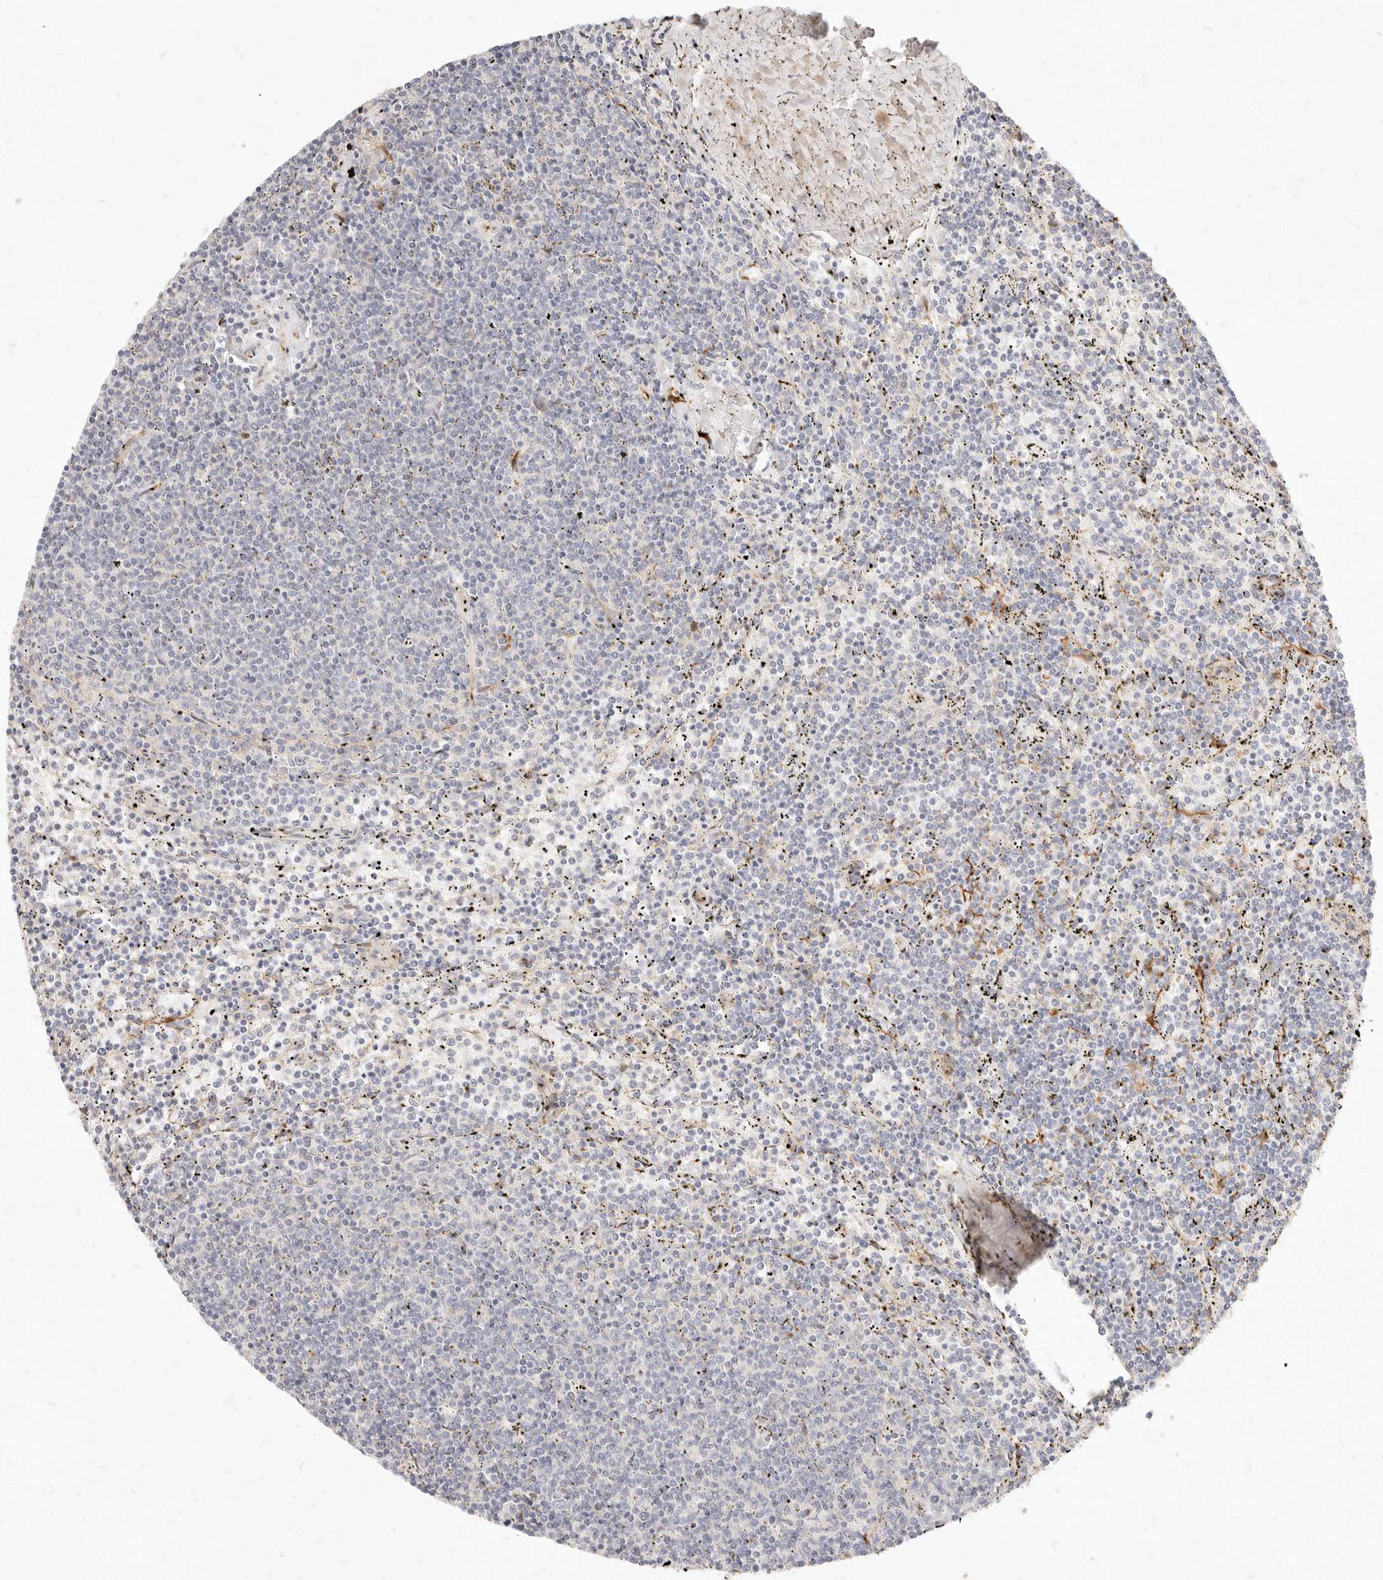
{"staining": {"intensity": "negative", "quantity": "none", "location": "none"}, "tissue": "lymphoma", "cell_type": "Tumor cells", "image_type": "cancer", "snomed": [{"axis": "morphology", "description": "Malignant lymphoma, non-Hodgkin's type, Low grade"}, {"axis": "topography", "description": "Spleen"}], "caption": "An IHC micrograph of malignant lymphoma, non-Hodgkin's type (low-grade) is shown. There is no staining in tumor cells of malignant lymphoma, non-Hodgkin's type (low-grade). The staining was performed using DAB to visualize the protein expression in brown, while the nuclei were stained in blue with hematoxylin (Magnification: 20x).", "gene": "TMTC2", "patient": {"sex": "female", "age": 50}}